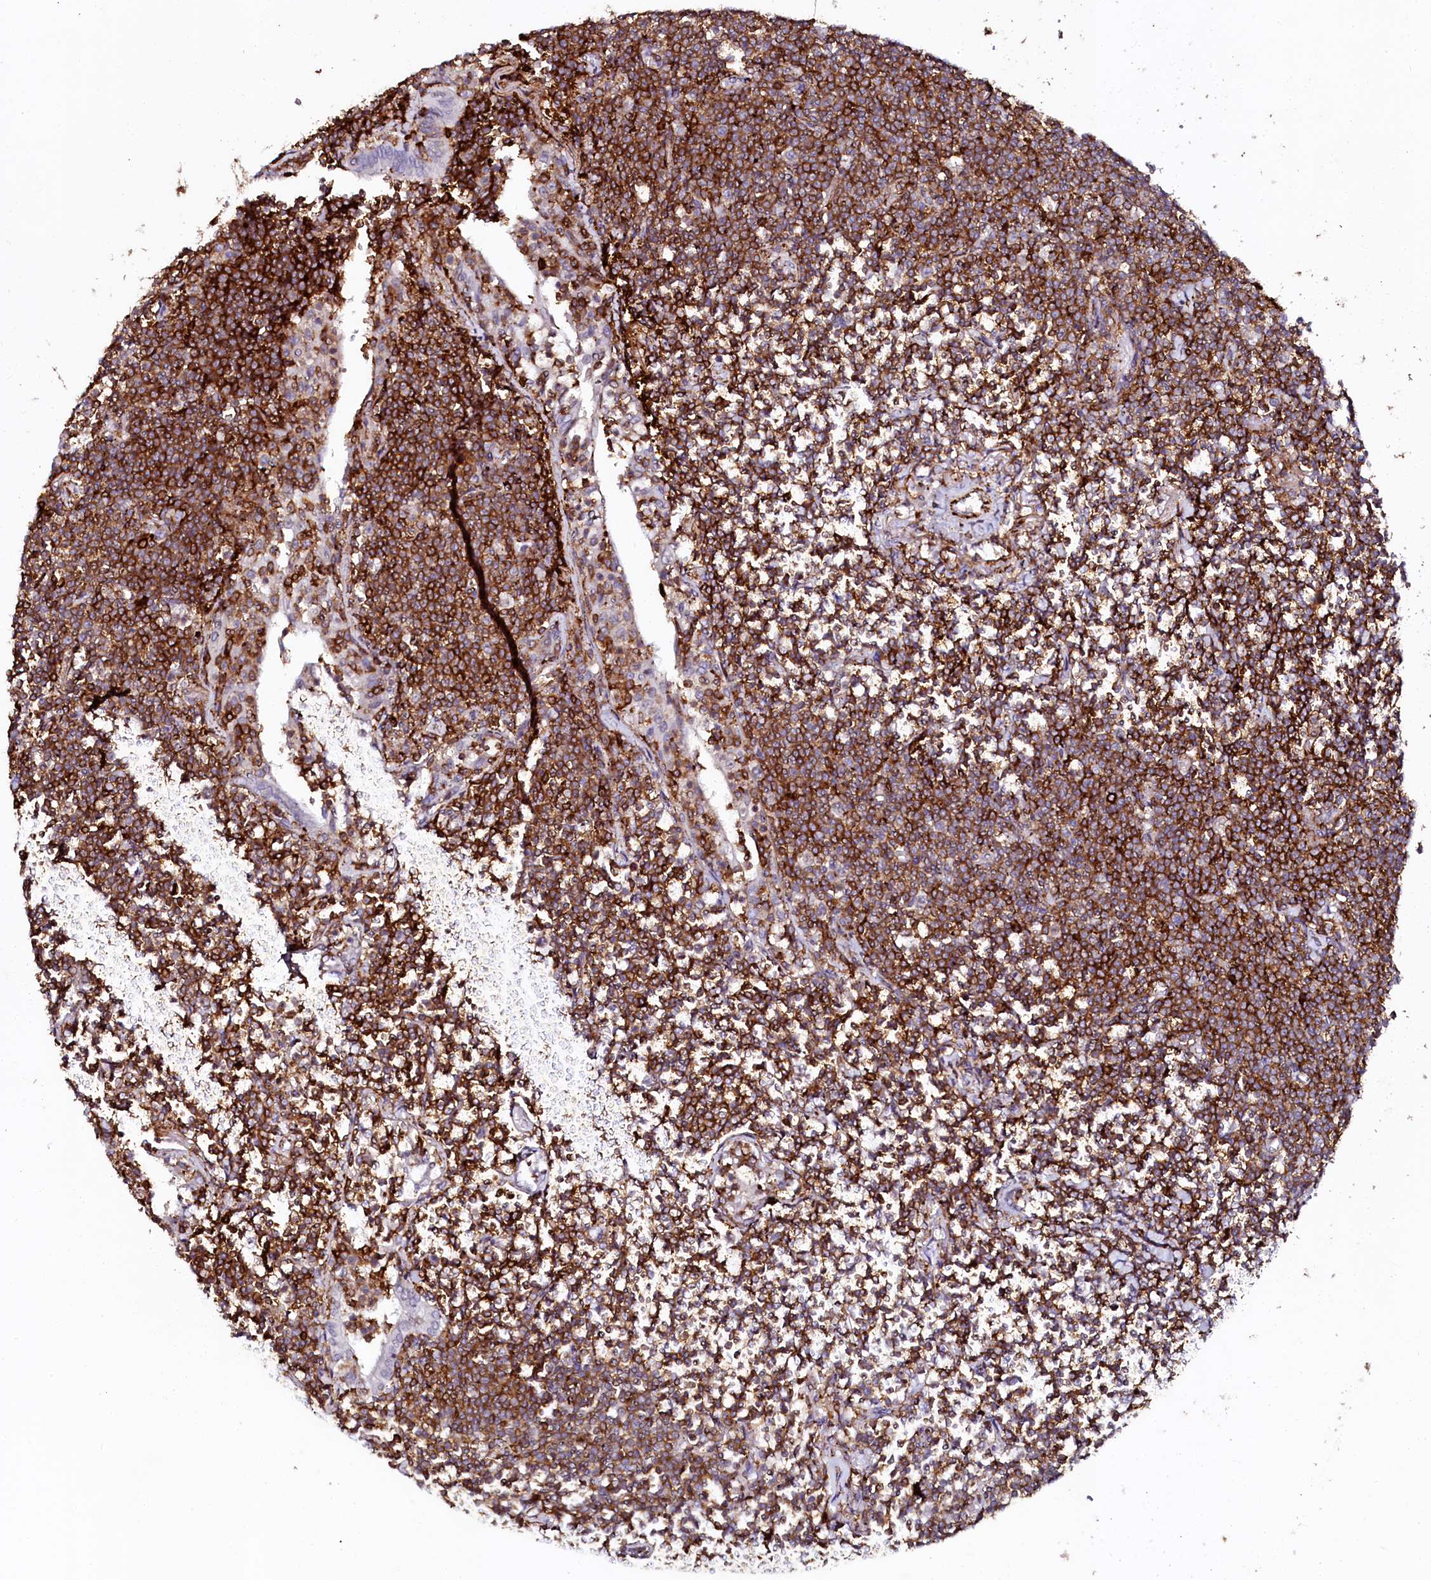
{"staining": {"intensity": "strong", "quantity": ">75%", "location": "cytoplasmic/membranous"}, "tissue": "lymphoma", "cell_type": "Tumor cells", "image_type": "cancer", "snomed": [{"axis": "morphology", "description": "Malignant lymphoma, non-Hodgkin's type, Low grade"}, {"axis": "topography", "description": "Lung"}], "caption": "DAB immunohistochemical staining of lymphoma displays strong cytoplasmic/membranous protein expression in approximately >75% of tumor cells.", "gene": "AAAS", "patient": {"sex": "female", "age": 71}}